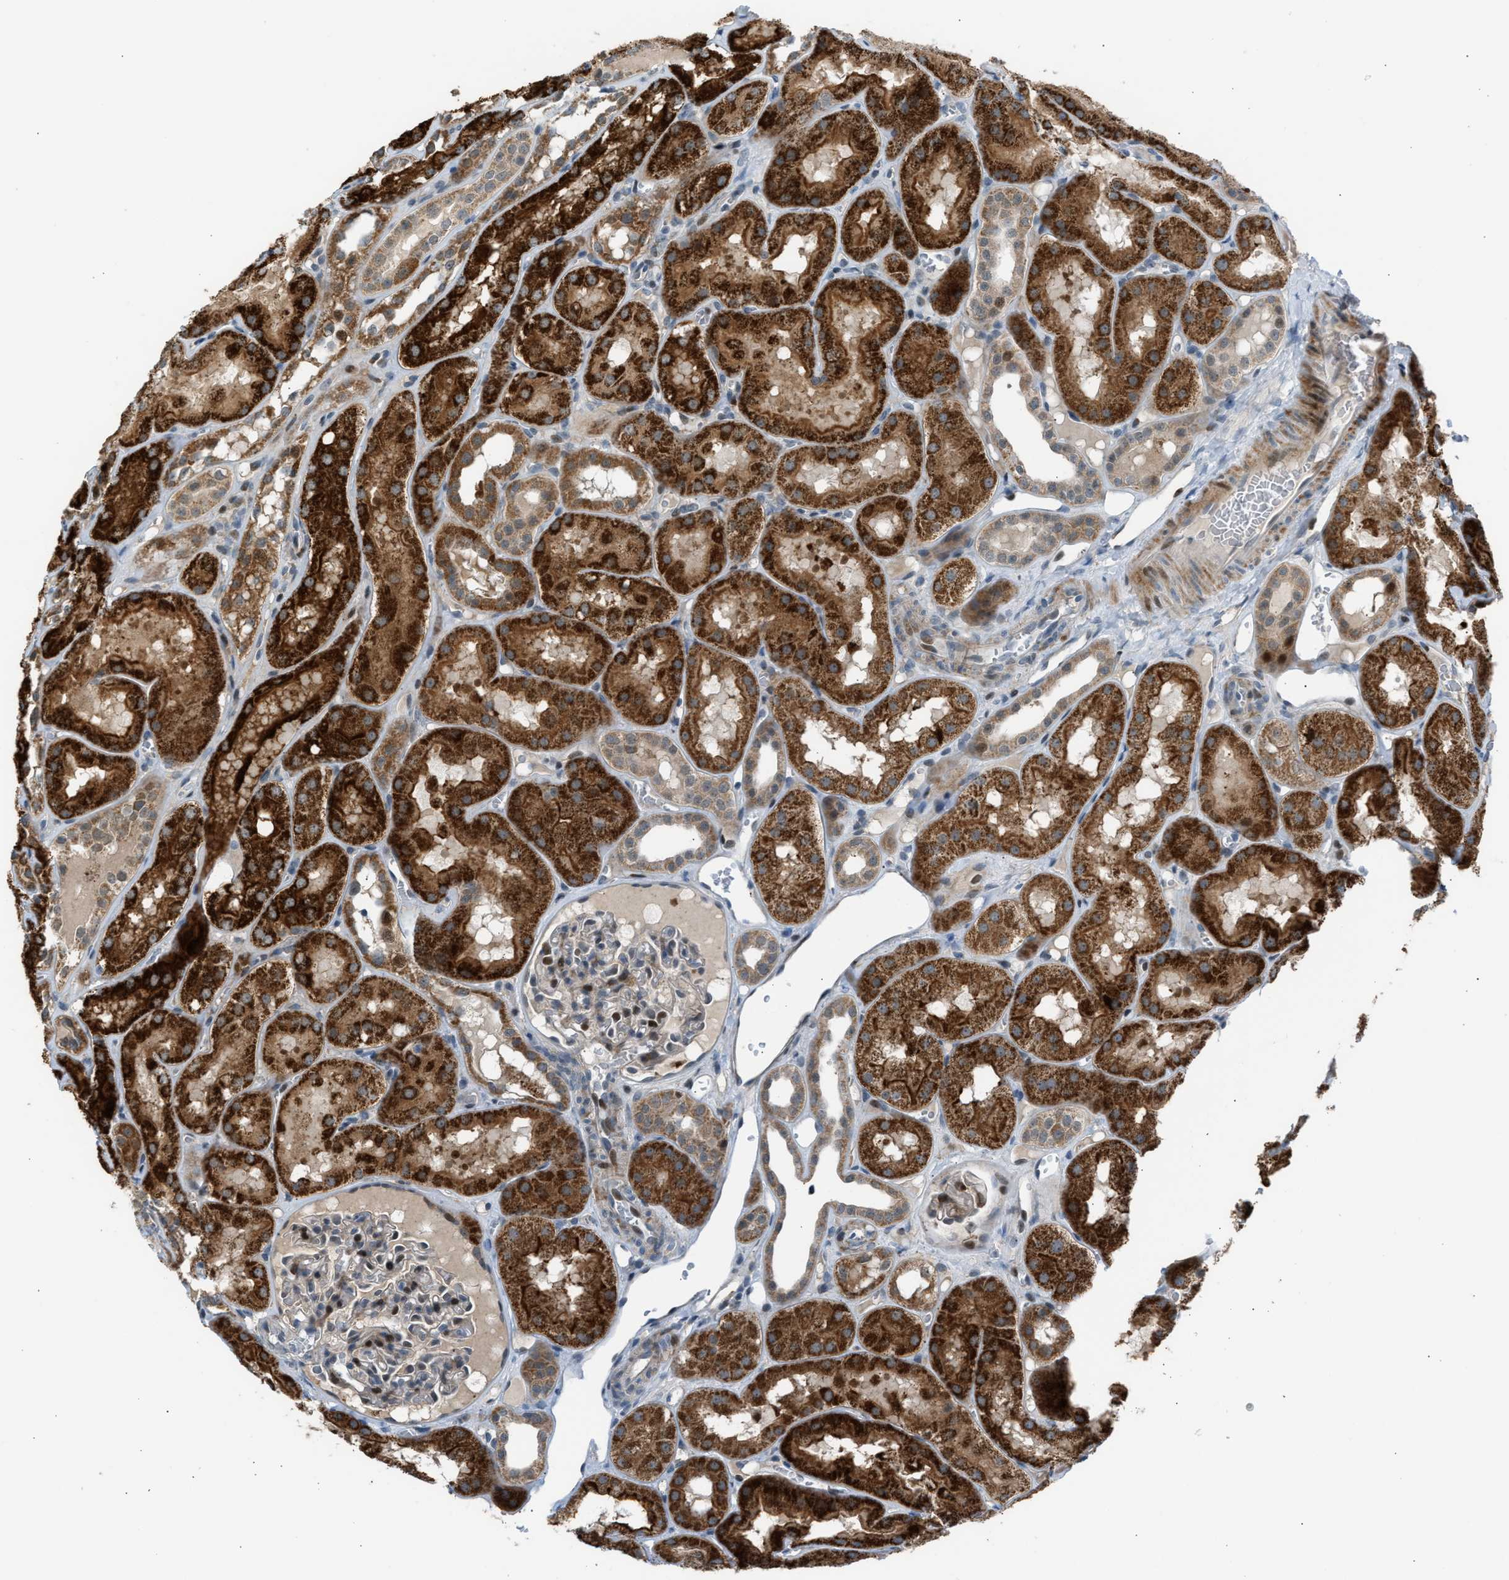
{"staining": {"intensity": "moderate", "quantity": "<25%", "location": "nuclear"}, "tissue": "kidney", "cell_type": "Cells in glomeruli", "image_type": "normal", "snomed": [{"axis": "morphology", "description": "Normal tissue, NOS"}, {"axis": "topography", "description": "Kidney"}, {"axis": "topography", "description": "Urinary bladder"}], "caption": "Immunohistochemical staining of normal kidney exhibits low levels of moderate nuclear expression in about <25% of cells in glomeruli. (Brightfield microscopy of DAB IHC at high magnification).", "gene": "VPS41", "patient": {"sex": "male", "age": 16}}